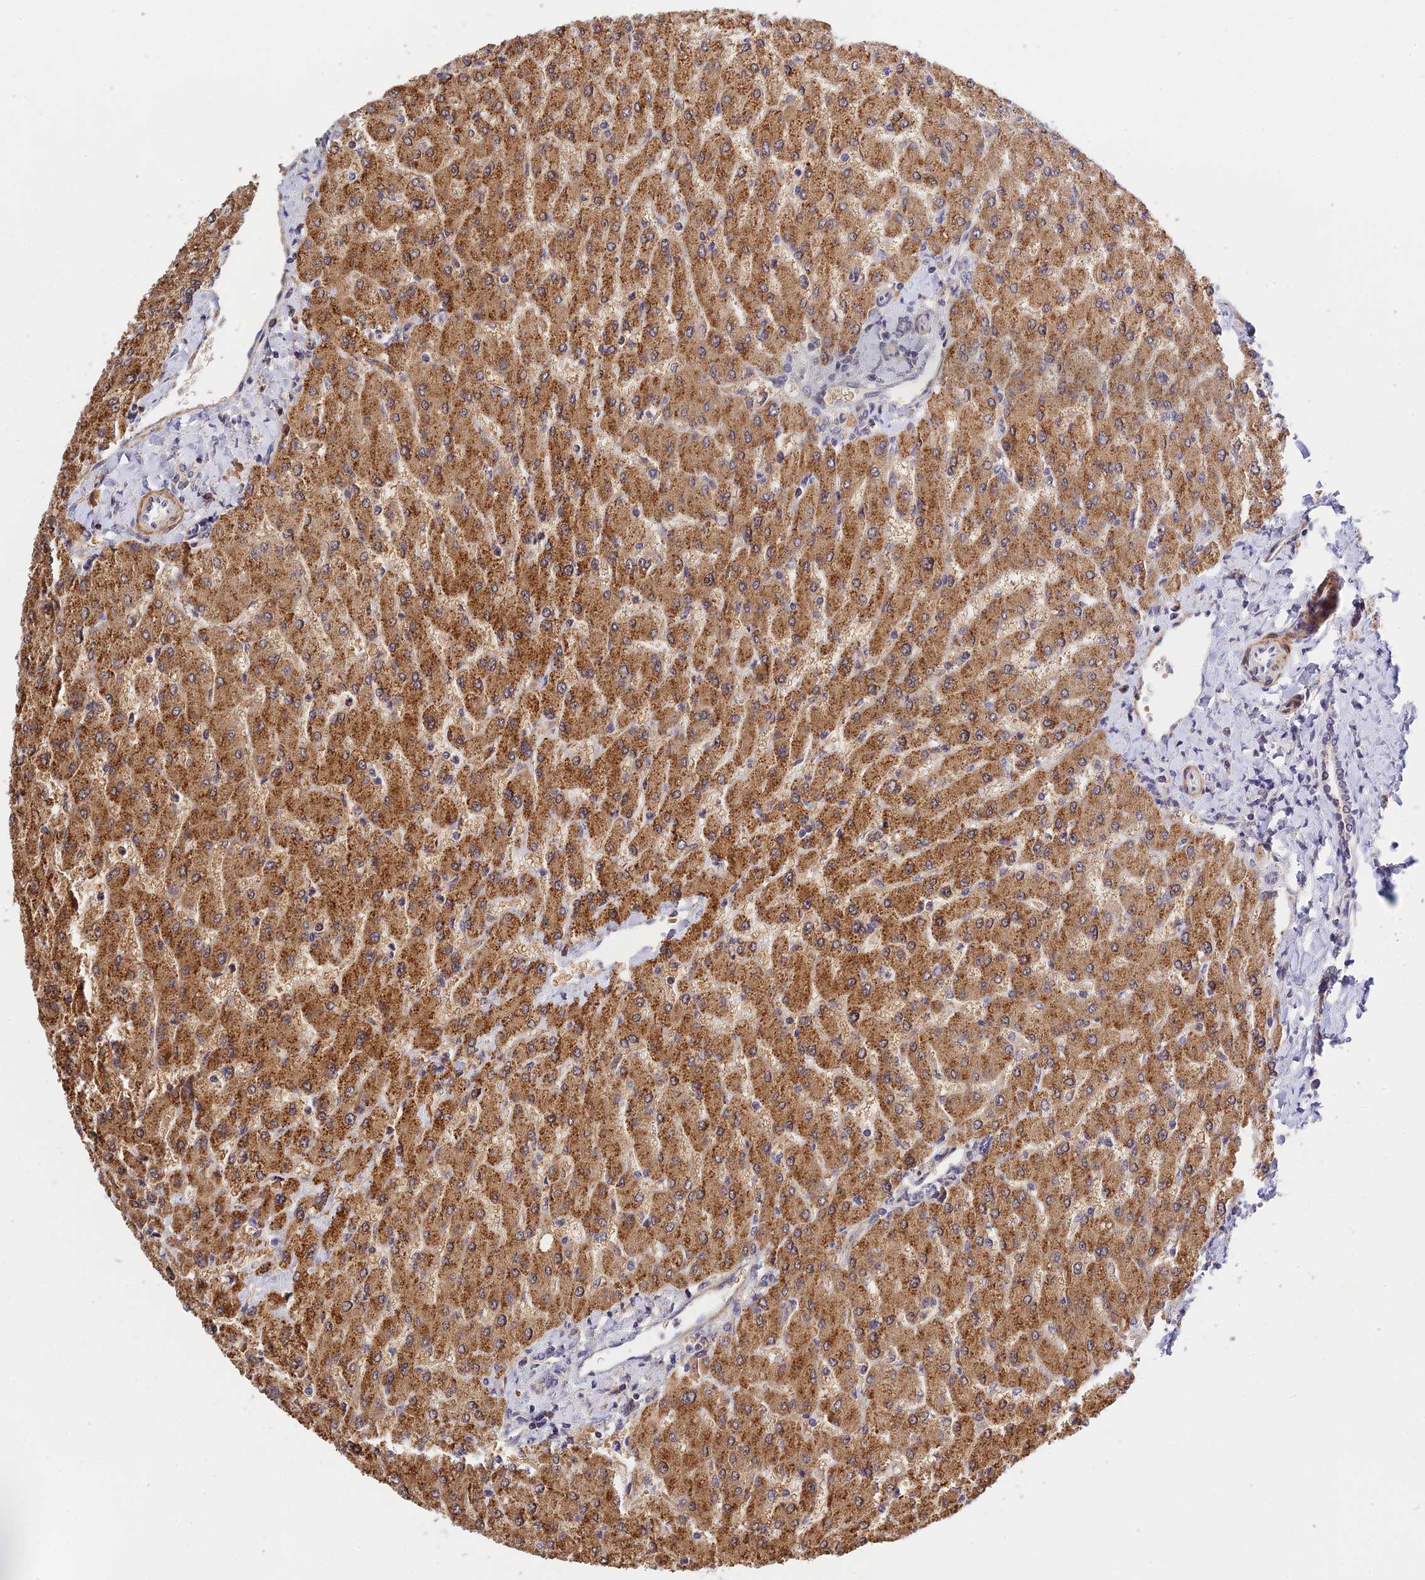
{"staining": {"intensity": "weak", "quantity": "<25%", "location": "cytoplasmic/membranous"}, "tissue": "liver", "cell_type": "Cholangiocytes", "image_type": "normal", "snomed": [{"axis": "morphology", "description": "Normal tissue, NOS"}, {"axis": "topography", "description": "Liver"}], "caption": "This image is of benign liver stained with IHC to label a protein in brown with the nuclei are counter-stained blue. There is no positivity in cholangiocytes.", "gene": "CWH43", "patient": {"sex": "male", "age": 55}}